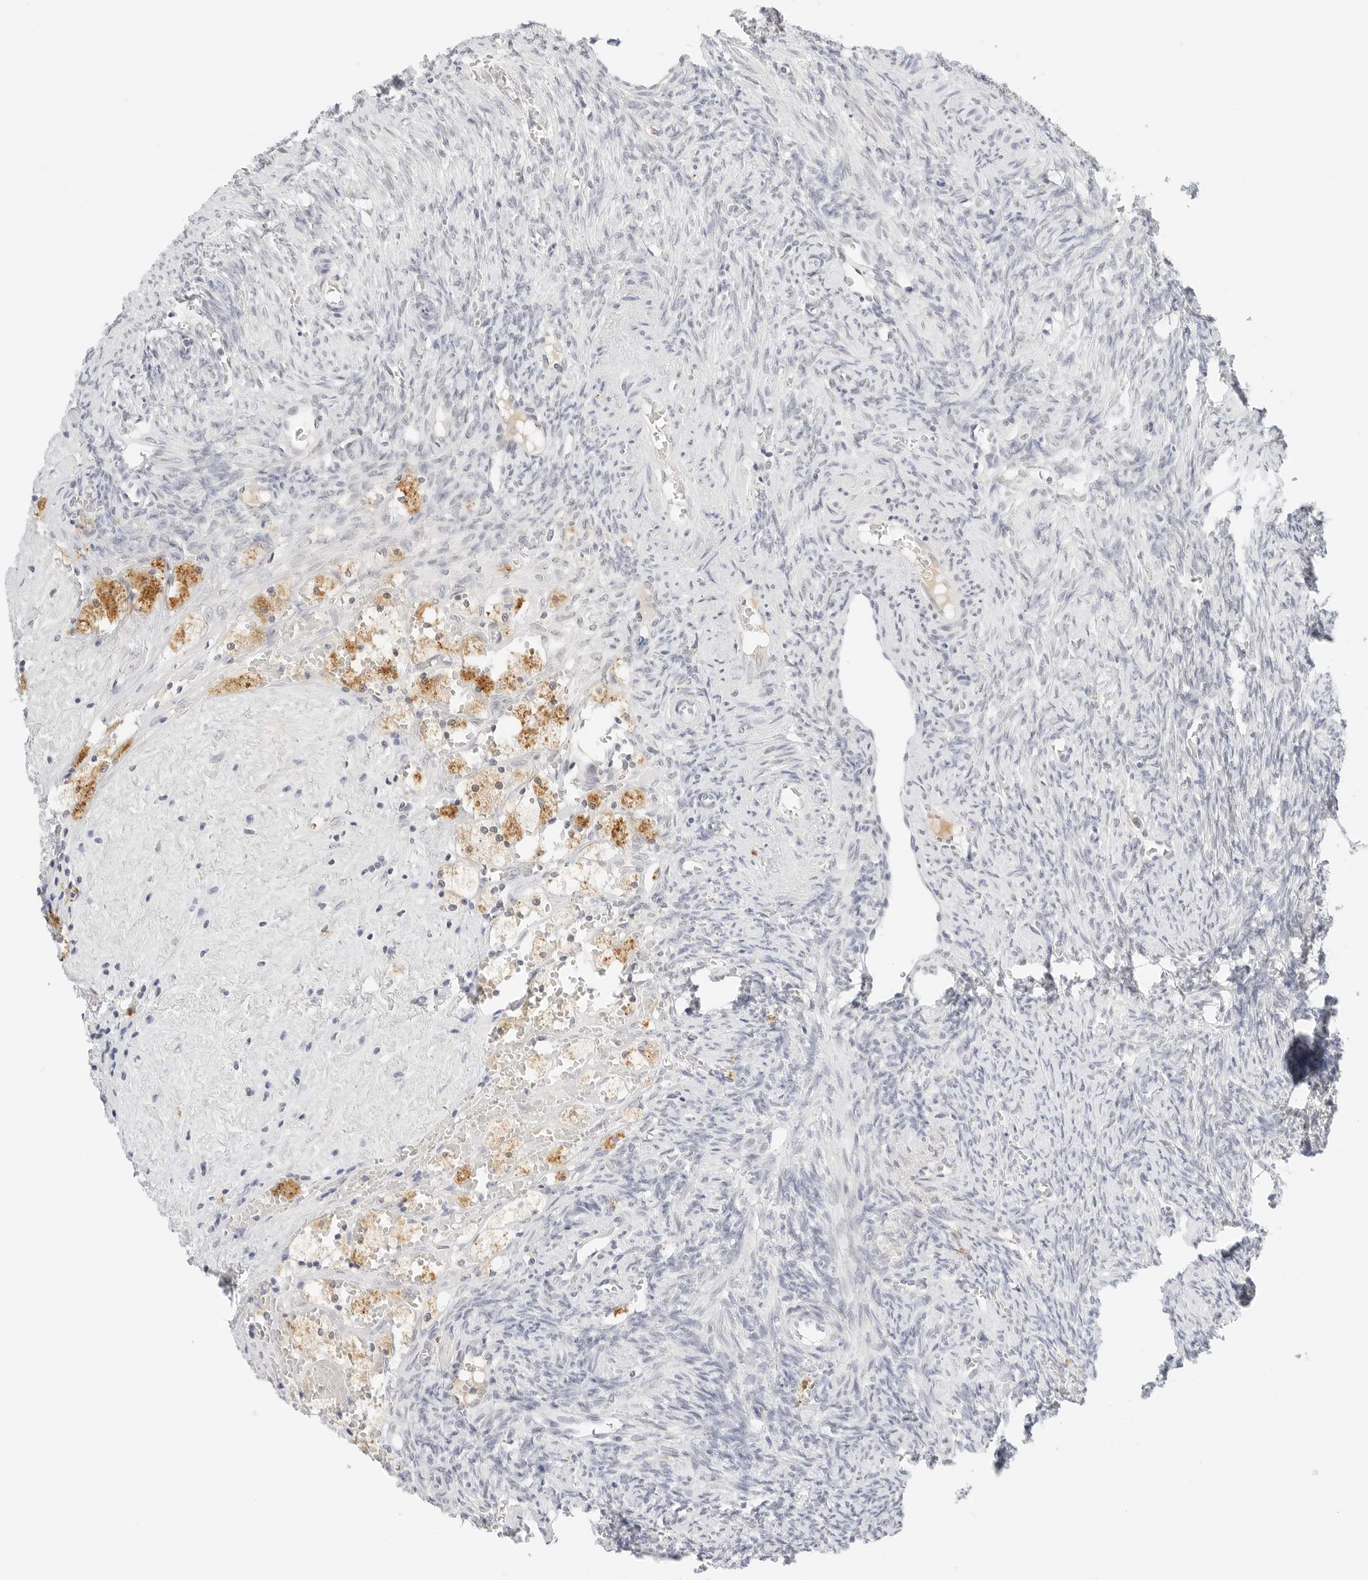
{"staining": {"intensity": "negative", "quantity": "none", "location": "none"}, "tissue": "ovary", "cell_type": "Ovarian stroma cells", "image_type": "normal", "snomed": [{"axis": "morphology", "description": "Normal tissue, NOS"}, {"axis": "topography", "description": "Ovary"}], "caption": "Immunohistochemistry (IHC) image of unremarkable human ovary stained for a protein (brown), which shows no staining in ovarian stroma cells.", "gene": "NEO1", "patient": {"sex": "female", "age": 41}}